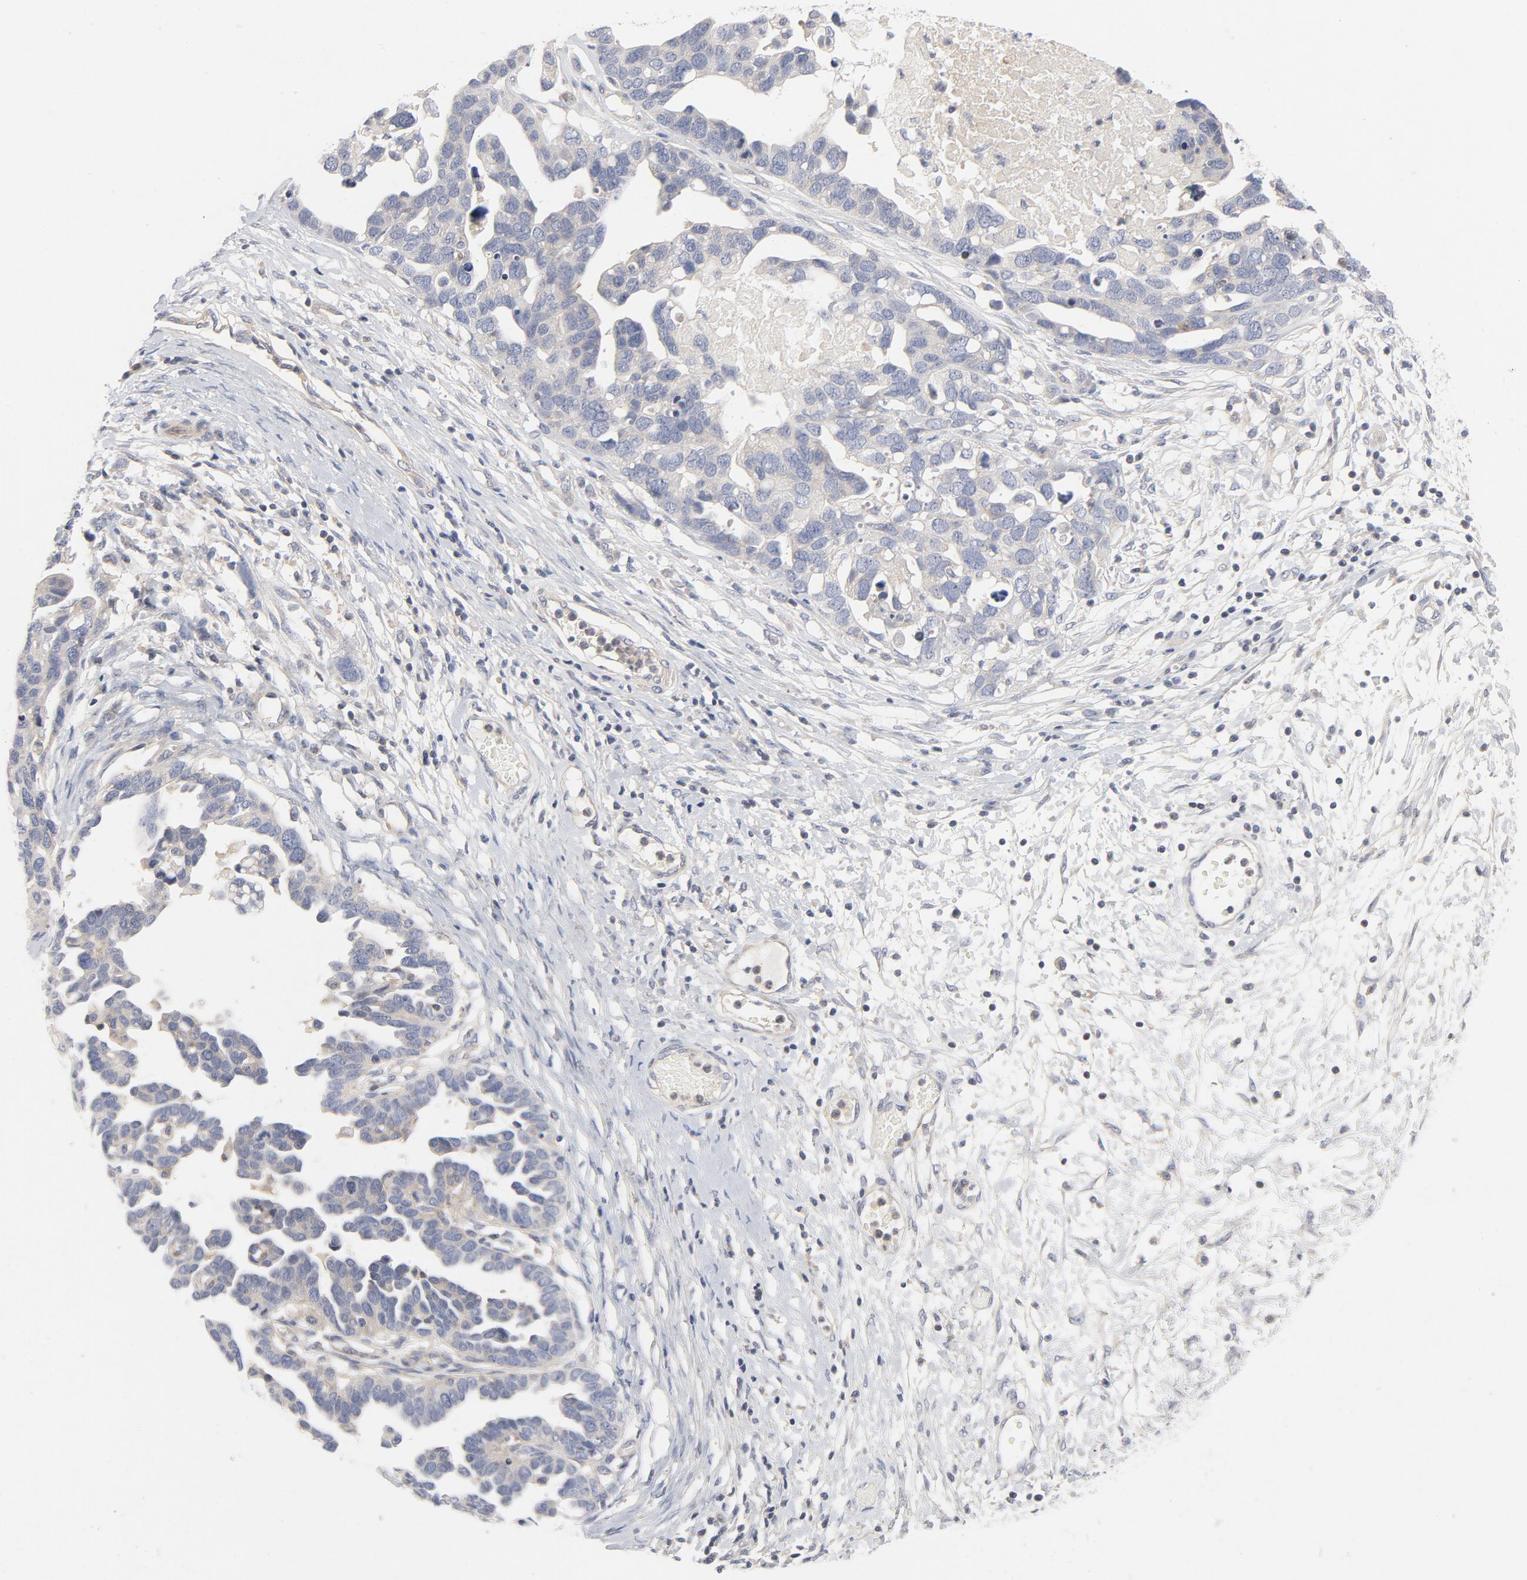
{"staining": {"intensity": "negative", "quantity": "none", "location": "none"}, "tissue": "ovarian cancer", "cell_type": "Tumor cells", "image_type": "cancer", "snomed": [{"axis": "morphology", "description": "Cystadenocarcinoma, serous, NOS"}, {"axis": "topography", "description": "Ovary"}], "caption": "Immunohistochemistry (IHC) histopathology image of human ovarian serous cystadenocarcinoma stained for a protein (brown), which reveals no positivity in tumor cells. (DAB immunohistochemistry (IHC), high magnification).", "gene": "ROCK1", "patient": {"sex": "female", "age": 54}}